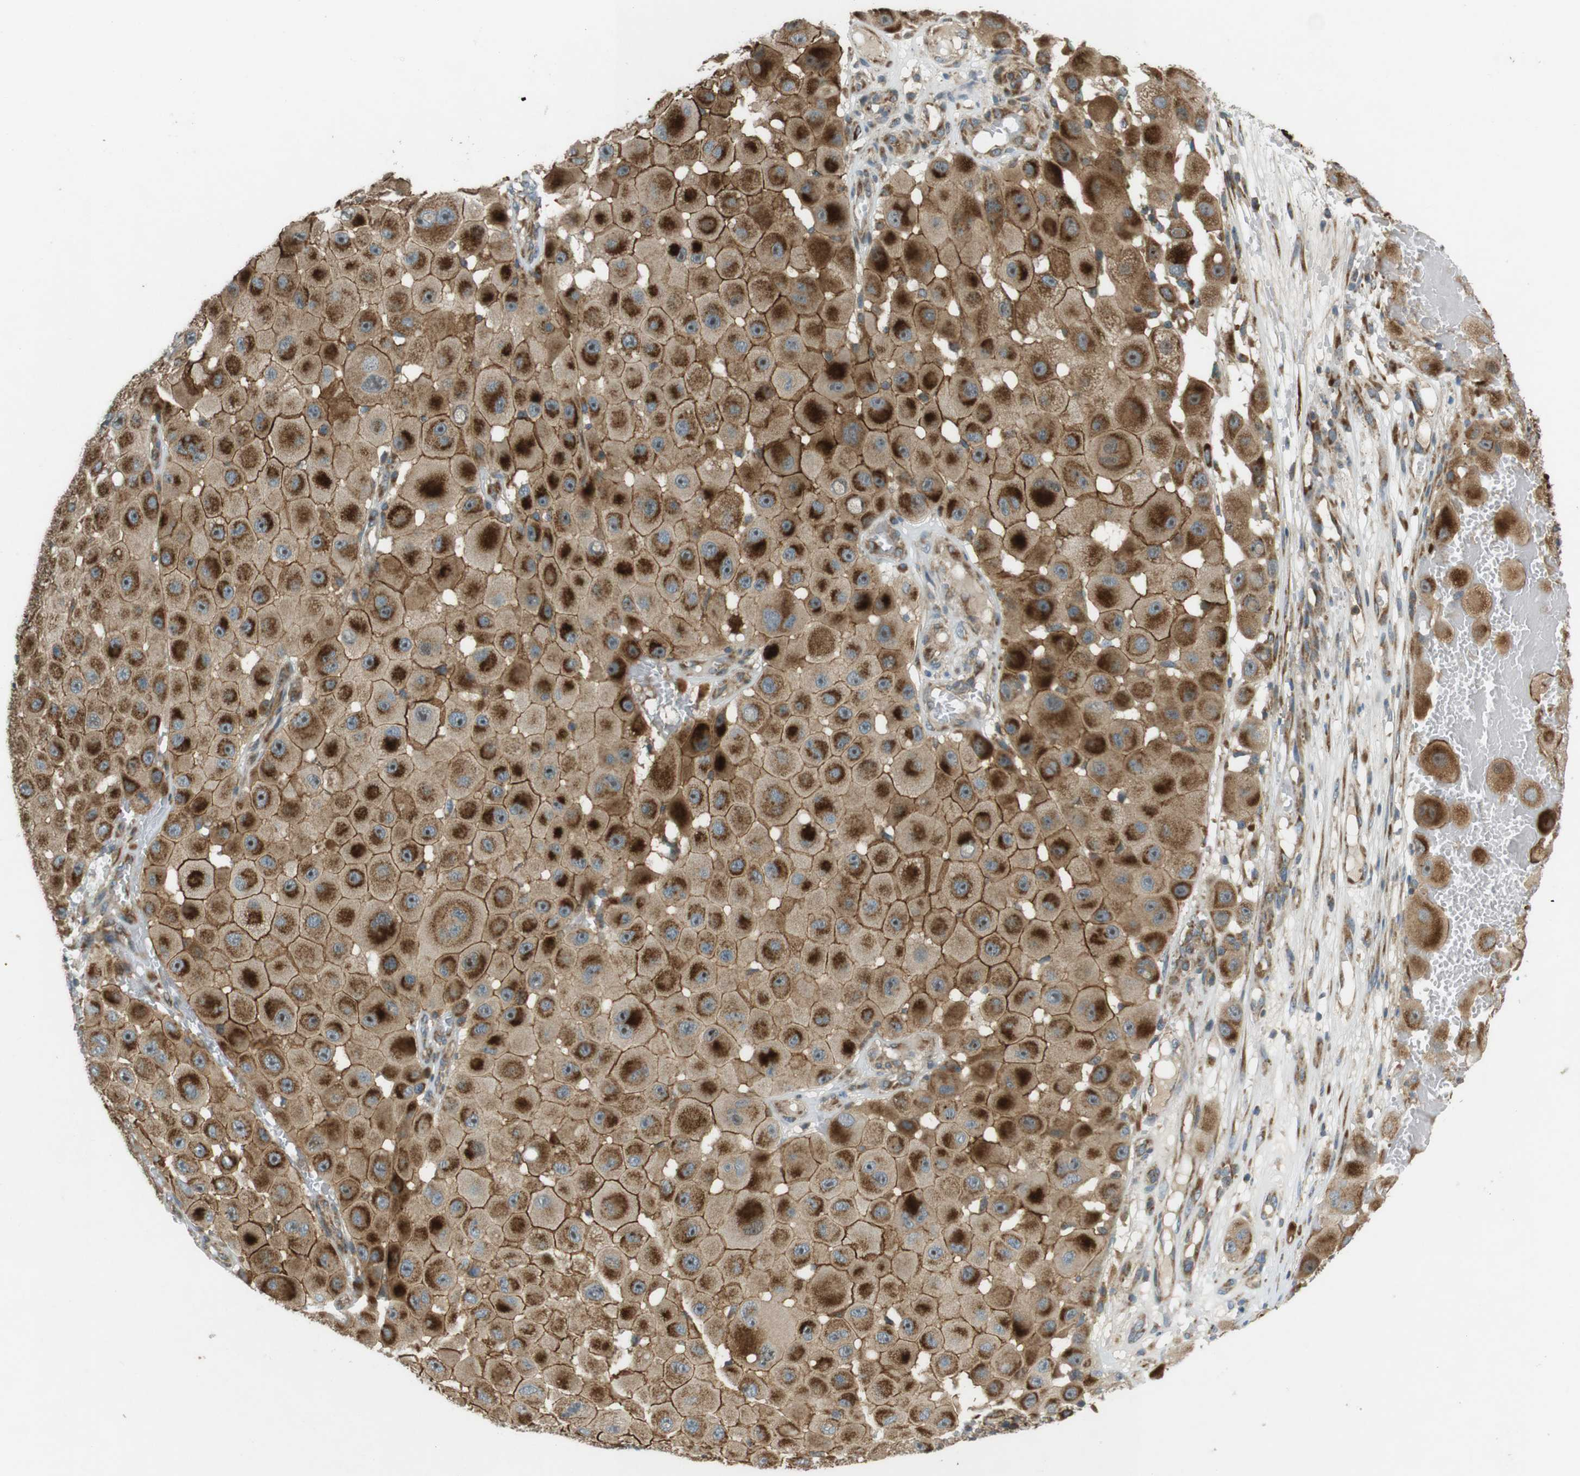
{"staining": {"intensity": "moderate", "quantity": ">75%", "location": "cytoplasmic/membranous"}, "tissue": "melanoma", "cell_type": "Tumor cells", "image_type": "cancer", "snomed": [{"axis": "morphology", "description": "Malignant melanoma, NOS"}, {"axis": "topography", "description": "Skin"}], "caption": "Brown immunohistochemical staining in melanoma exhibits moderate cytoplasmic/membranous staining in about >75% of tumor cells.", "gene": "SLC41A1", "patient": {"sex": "female", "age": 81}}